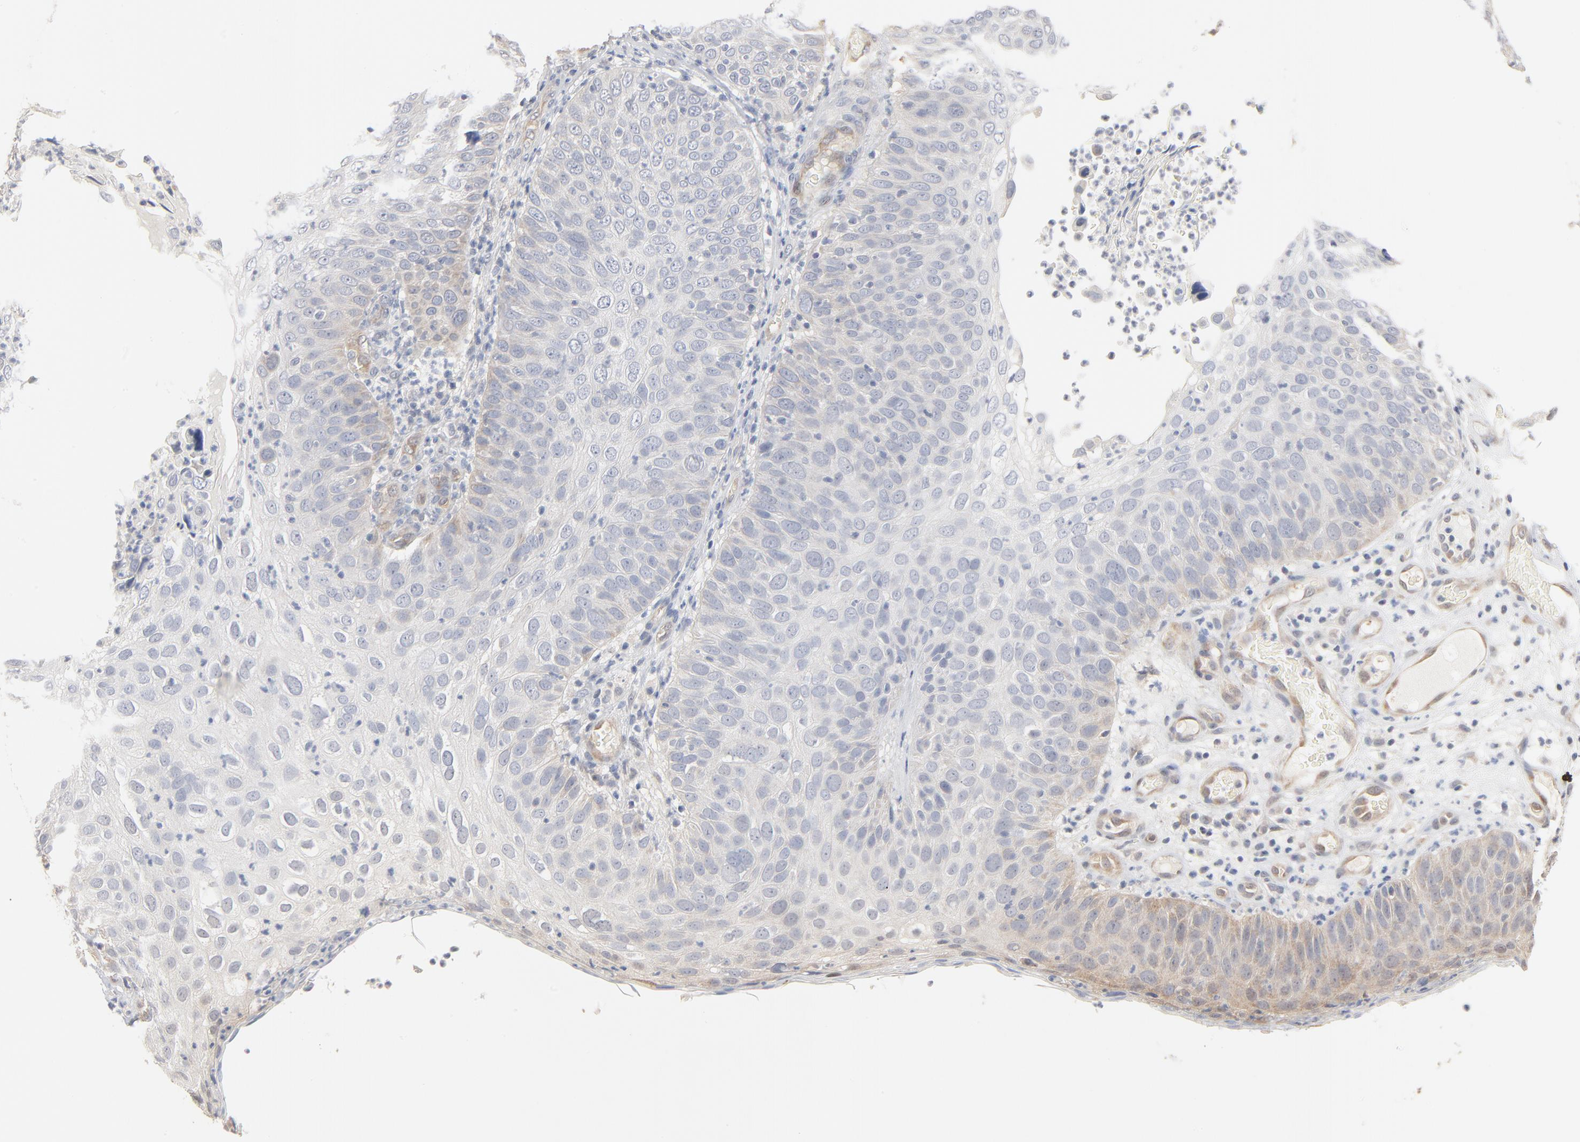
{"staining": {"intensity": "weak", "quantity": "<25%", "location": "cytoplasmic/membranous"}, "tissue": "skin cancer", "cell_type": "Tumor cells", "image_type": "cancer", "snomed": [{"axis": "morphology", "description": "Squamous cell carcinoma, NOS"}, {"axis": "topography", "description": "Skin"}], "caption": "High power microscopy image of an IHC photomicrograph of skin cancer (squamous cell carcinoma), revealing no significant expression in tumor cells.", "gene": "EPCAM", "patient": {"sex": "male", "age": 87}}